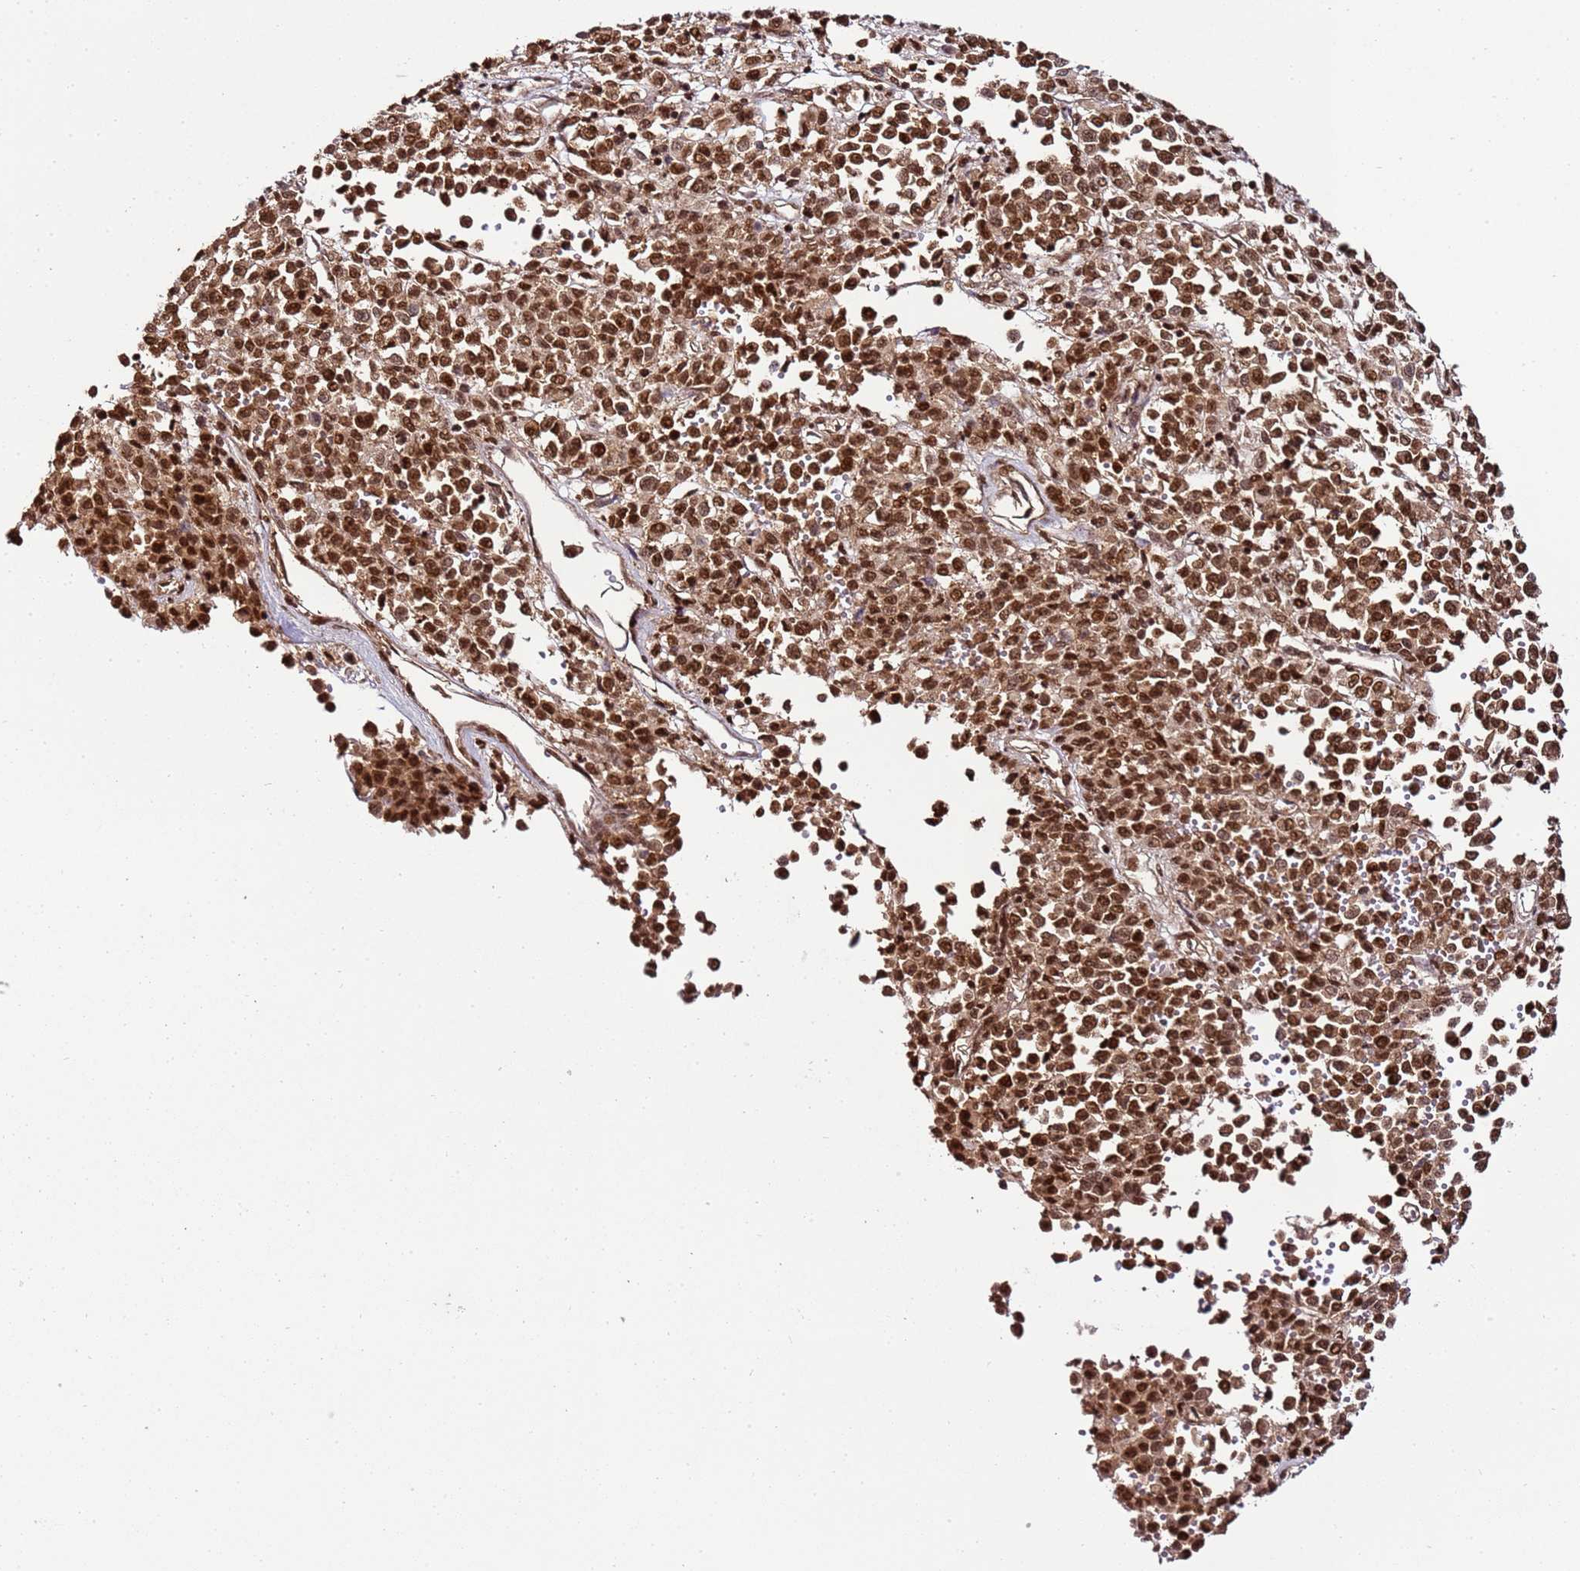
{"staining": {"intensity": "moderate", "quantity": ">75%", "location": "cytoplasmic/membranous,nuclear"}, "tissue": "melanoma", "cell_type": "Tumor cells", "image_type": "cancer", "snomed": [{"axis": "morphology", "description": "Malignant melanoma, Metastatic site"}, {"axis": "topography", "description": "Pancreas"}], "caption": "A photomicrograph of human melanoma stained for a protein displays moderate cytoplasmic/membranous and nuclear brown staining in tumor cells.", "gene": "ZBTB12", "patient": {"sex": "female", "age": 30}}